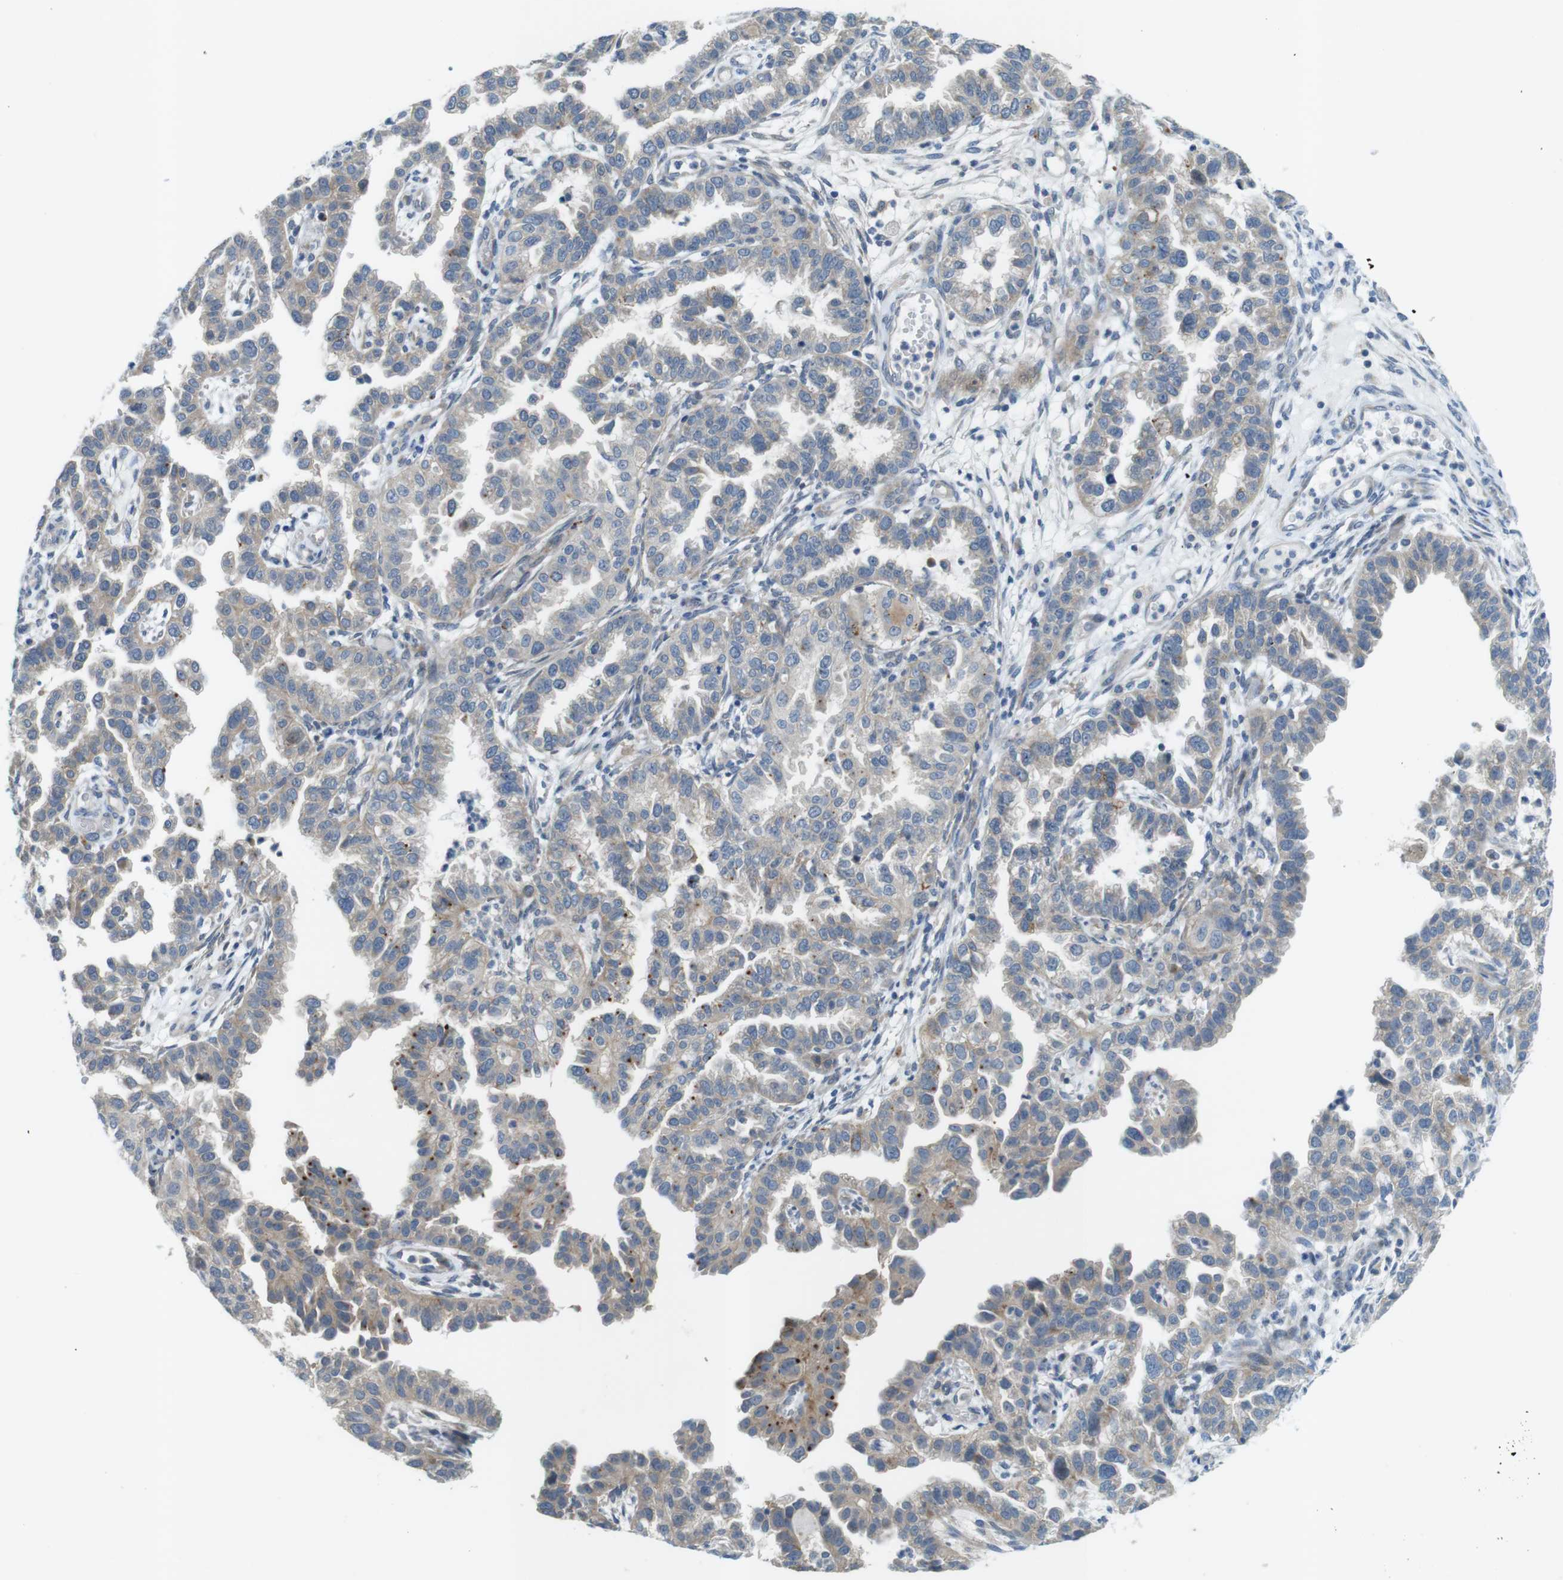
{"staining": {"intensity": "moderate", "quantity": "<25%", "location": "cytoplasmic/membranous"}, "tissue": "endometrial cancer", "cell_type": "Tumor cells", "image_type": "cancer", "snomed": [{"axis": "morphology", "description": "Adenocarcinoma, NOS"}, {"axis": "topography", "description": "Endometrium"}], "caption": "Adenocarcinoma (endometrial) tissue displays moderate cytoplasmic/membranous staining in about <25% of tumor cells, visualized by immunohistochemistry.", "gene": "TYW1", "patient": {"sex": "female", "age": 85}}